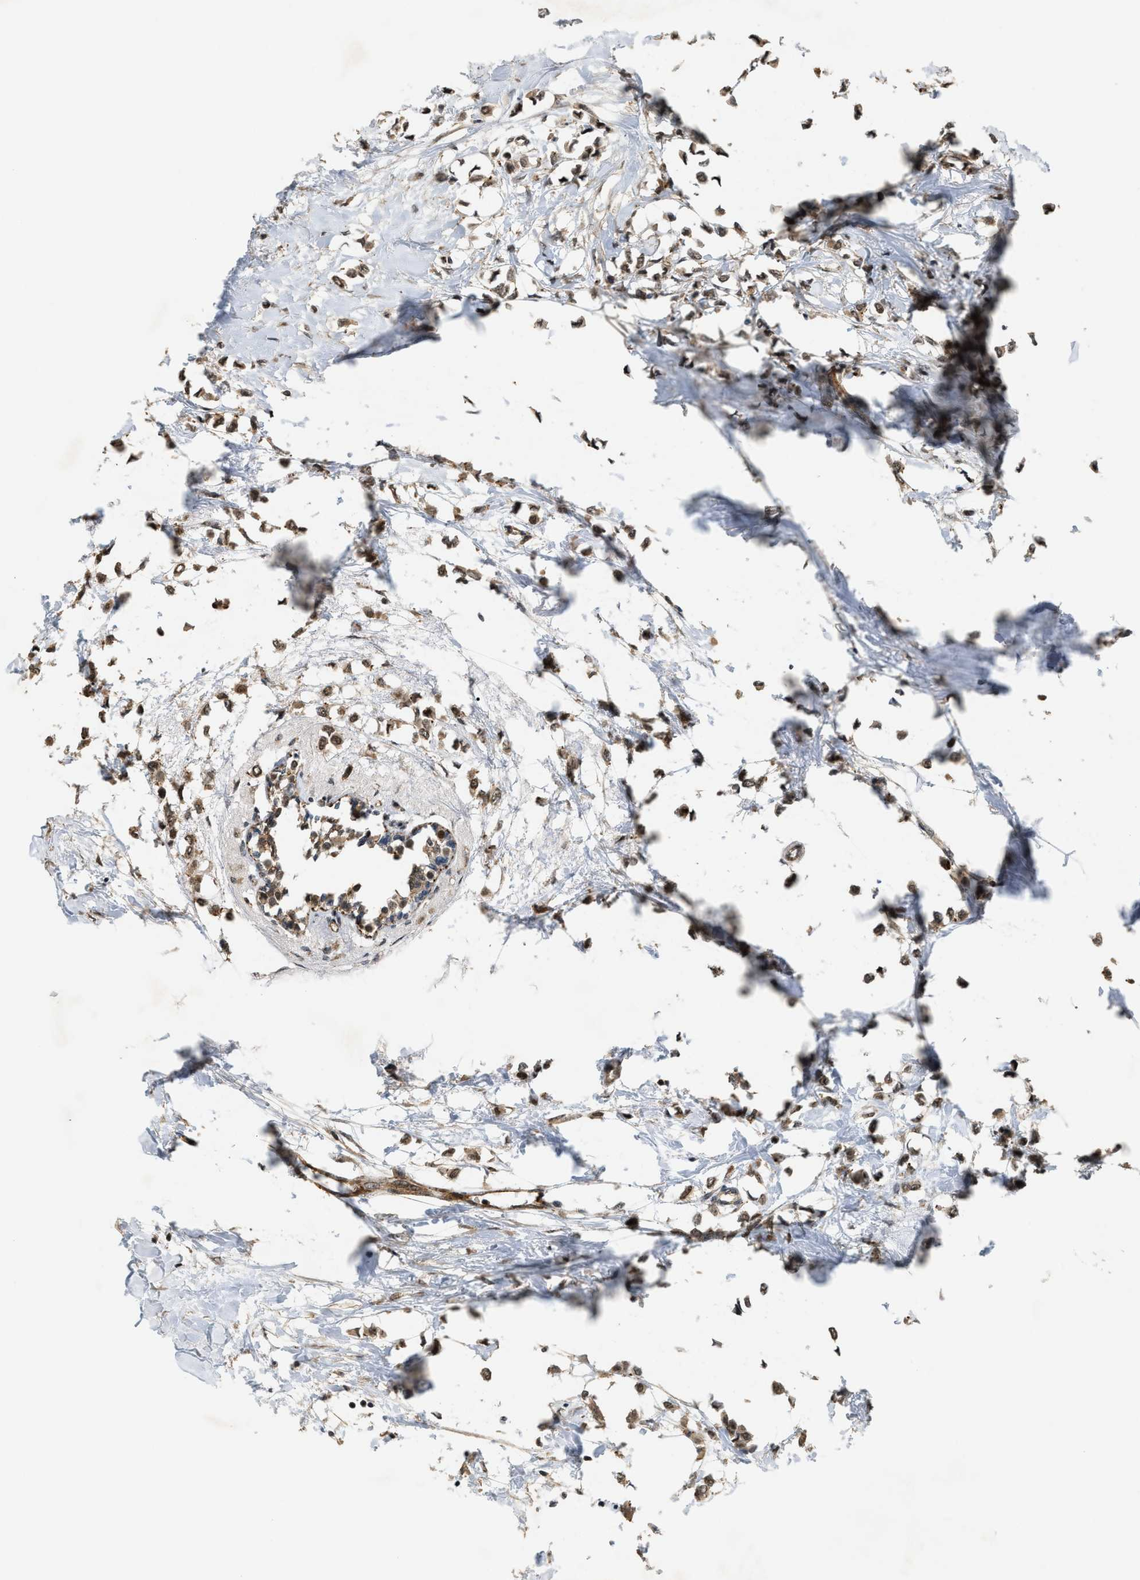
{"staining": {"intensity": "moderate", "quantity": ">75%", "location": "cytoplasmic/membranous,nuclear"}, "tissue": "breast cancer", "cell_type": "Tumor cells", "image_type": "cancer", "snomed": [{"axis": "morphology", "description": "Lobular carcinoma"}, {"axis": "topography", "description": "Breast"}], "caption": "Immunohistochemistry (DAB) staining of human breast lobular carcinoma demonstrates moderate cytoplasmic/membranous and nuclear protein positivity in about >75% of tumor cells.", "gene": "DPF2", "patient": {"sex": "female", "age": 51}}